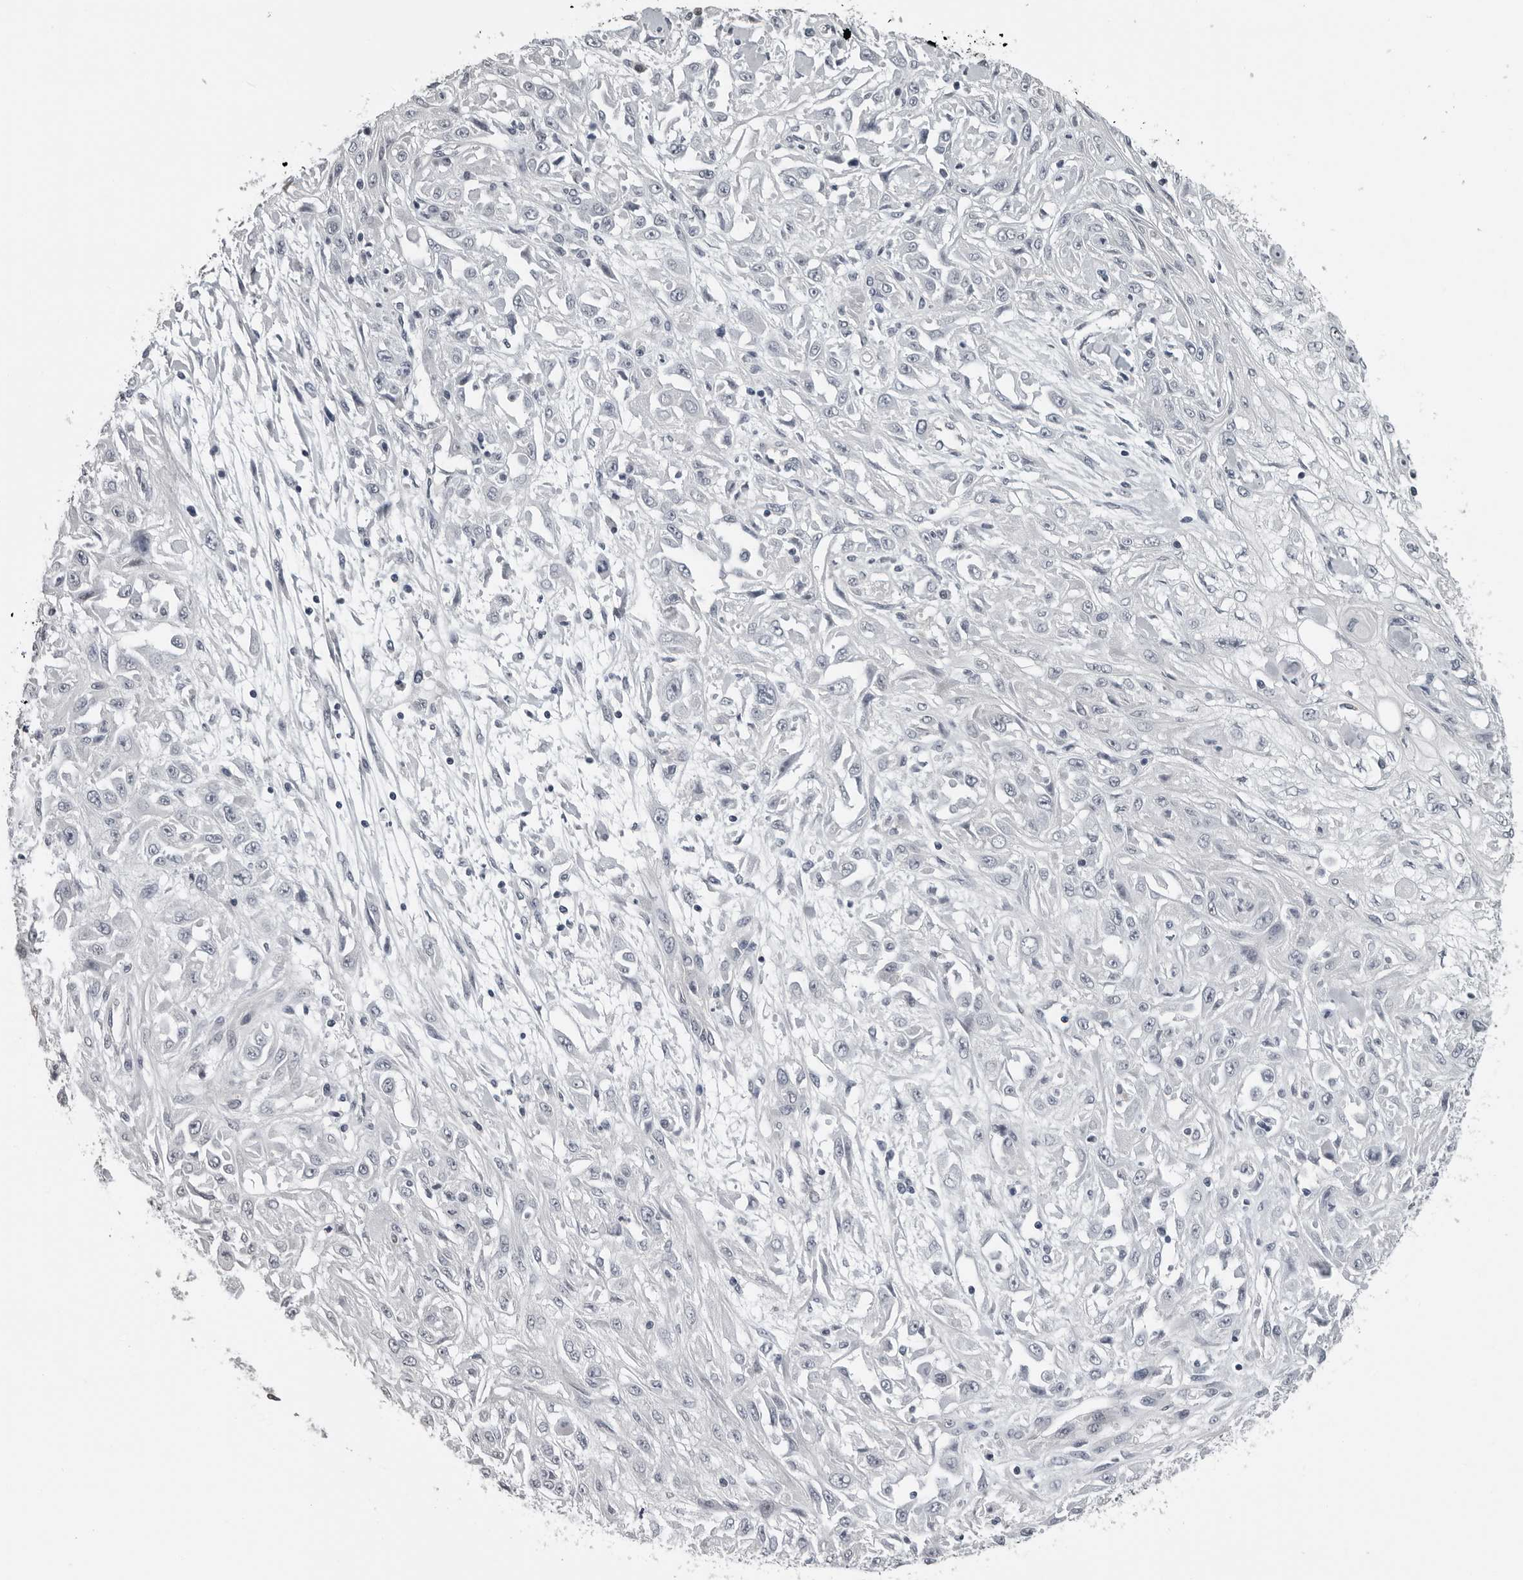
{"staining": {"intensity": "negative", "quantity": "none", "location": "none"}, "tissue": "skin cancer", "cell_type": "Tumor cells", "image_type": "cancer", "snomed": [{"axis": "morphology", "description": "Squamous cell carcinoma, NOS"}, {"axis": "morphology", "description": "Squamous cell carcinoma, metastatic, NOS"}, {"axis": "topography", "description": "Skin"}, {"axis": "topography", "description": "Lymph node"}], "caption": "Immunohistochemical staining of human skin metastatic squamous cell carcinoma demonstrates no significant positivity in tumor cells. The staining is performed using DAB brown chromogen with nuclei counter-stained in using hematoxylin.", "gene": "PRRX2", "patient": {"sex": "male", "age": 75}}